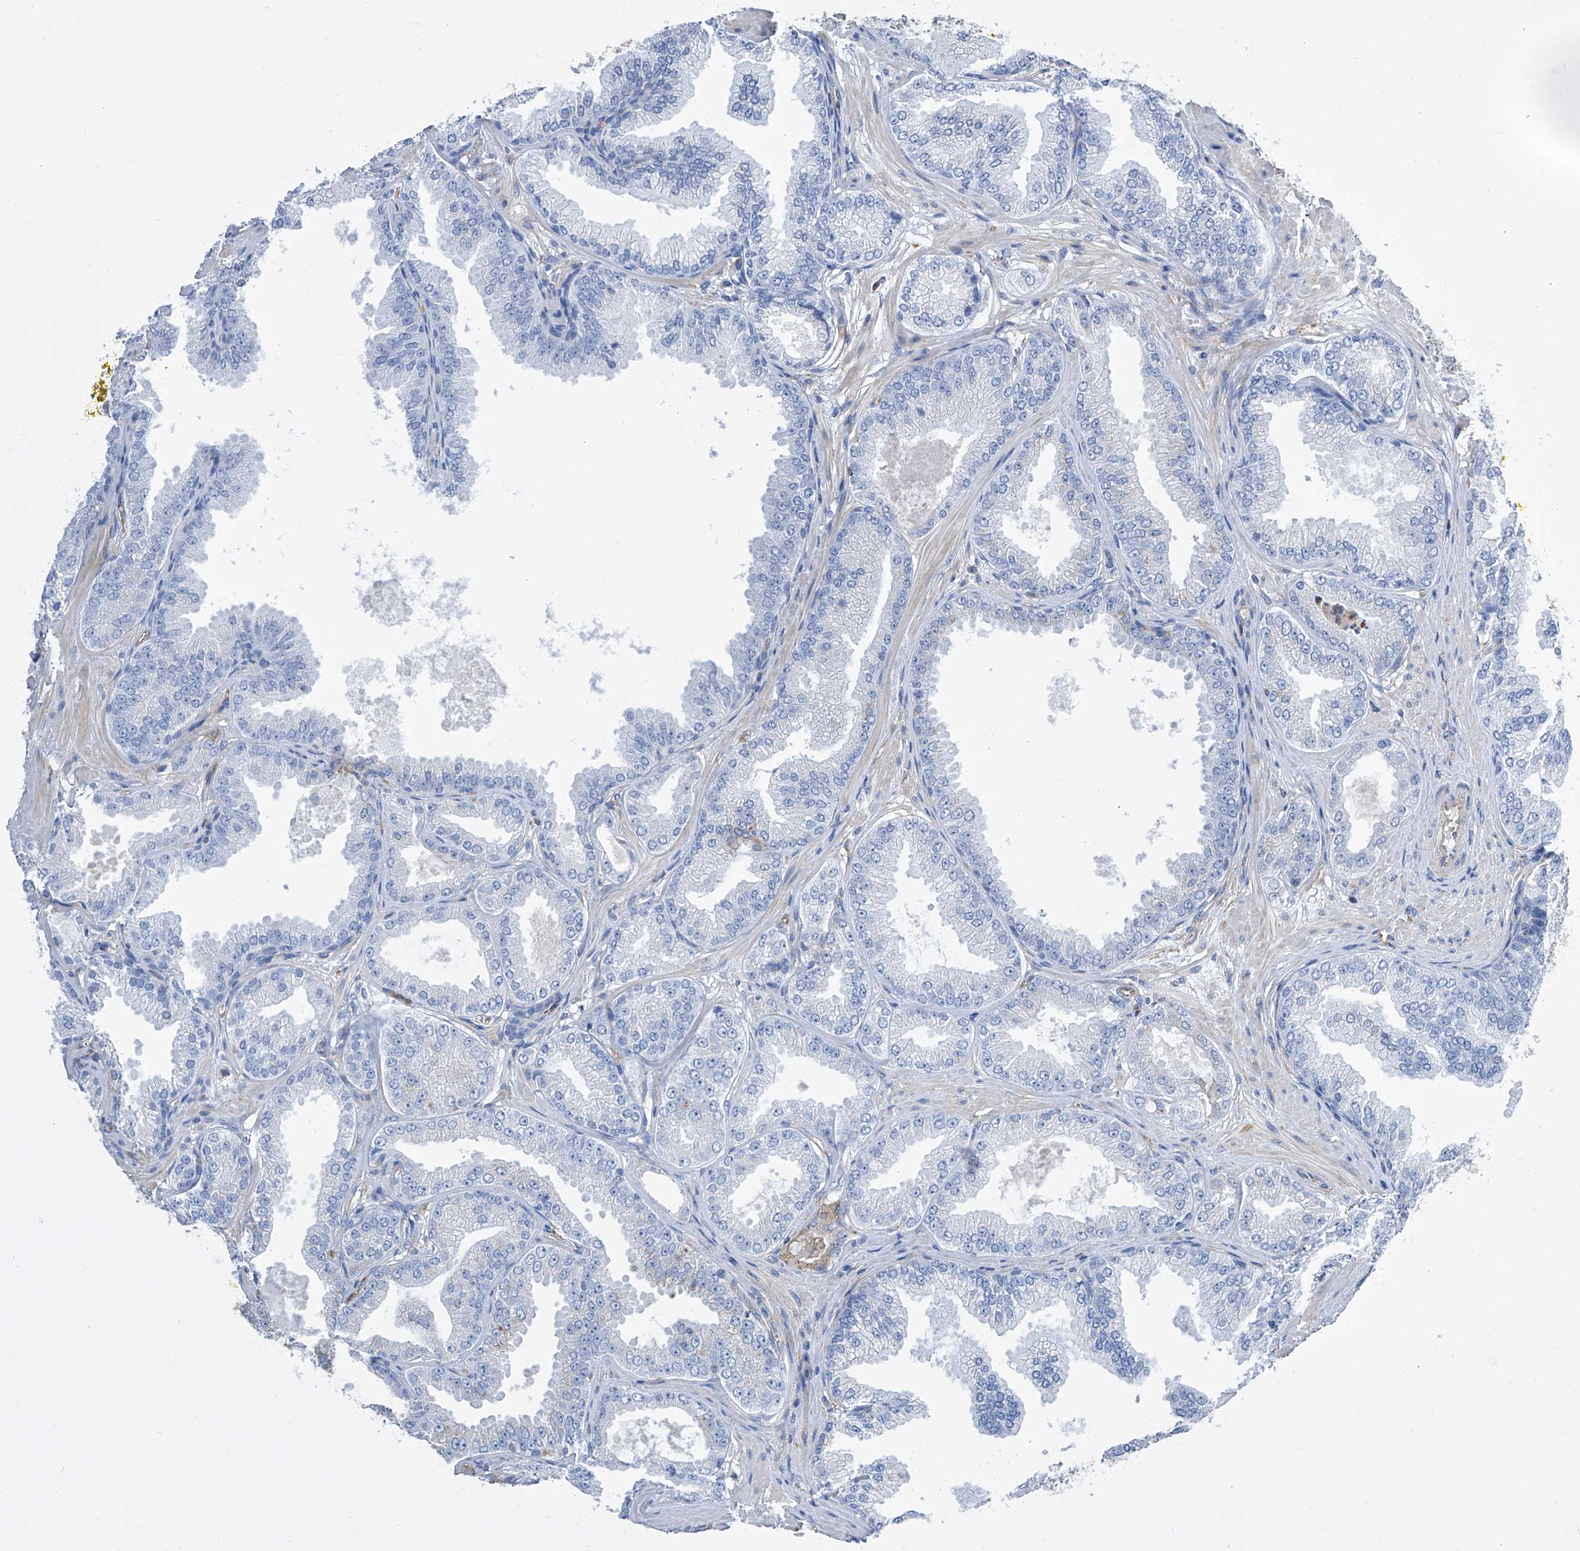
{"staining": {"intensity": "negative", "quantity": "none", "location": "none"}, "tissue": "prostate cancer", "cell_type": "Tumor cells", "image_type": "cancer", "snomed": [{"axis": "morphology", "description": "Adenocarcinoma, Low grade"}, {"axis": "topography", "description": "Prostate"}], "caption": "High power microscopy photomicrograph of an immunohistochemistry histopathology image of prostate low-grade adenocarcinoma, revealing no significant expression in tumor cells. (IHC, brightfield microscopy, high magnification).", "gene": "GPT", "patient": {"sex": "male", "age": 63}}